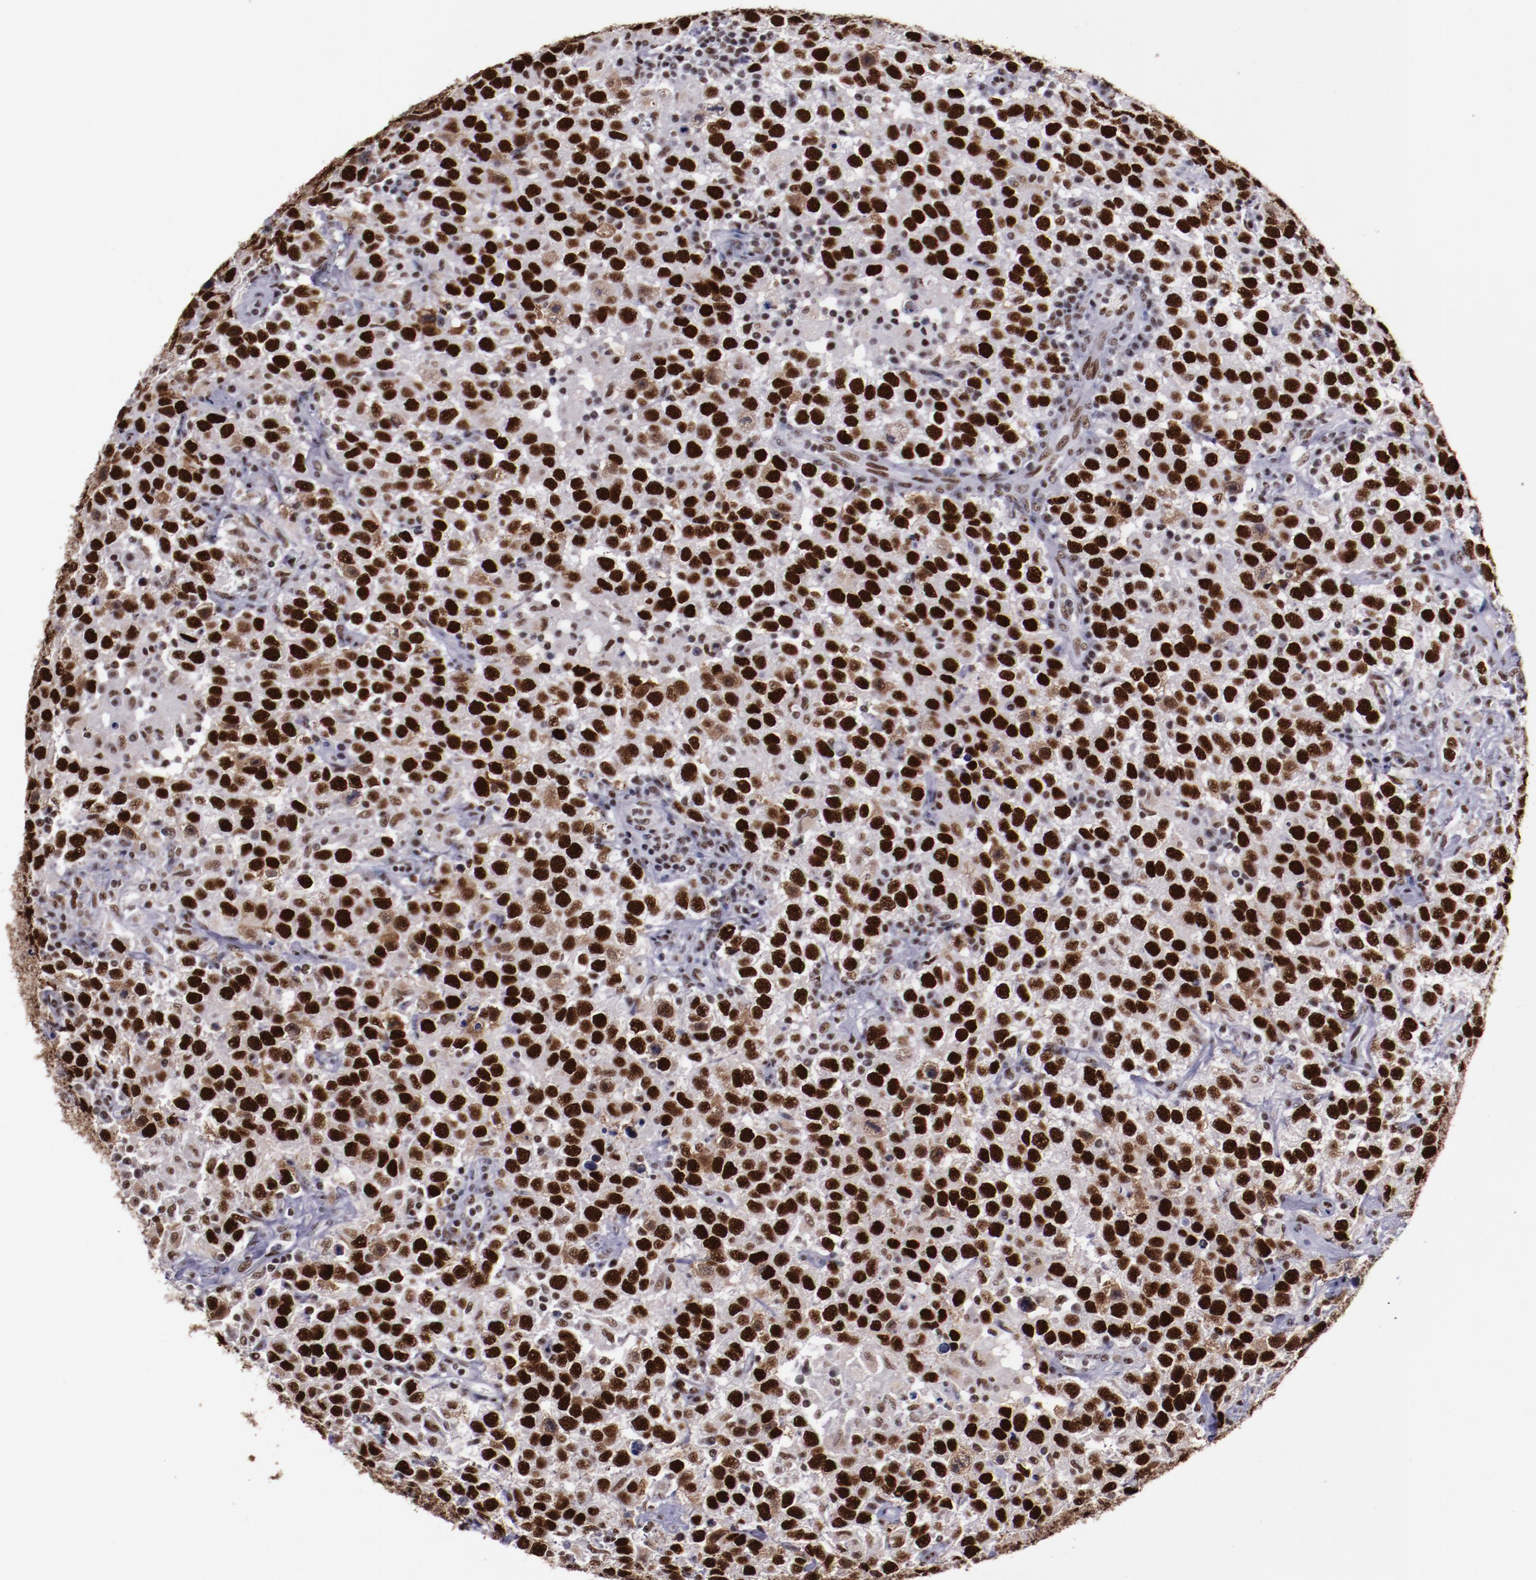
{"staining": {"intensity": "strong", "quantity": ">75%", "location": "nuclear"}, "tissue": "testis cancer", "cell_type": "Tumor cells", "image_type": "cancer", "snomed": [{"axis": "morphology", "description": "Seminoma, NOS"}, {"axis": "topography", "description": "Testis"}], "caption": "Brown immunohistochemical staining in human testis seminoma reveals strong nuclear staining in about >75% of tumor cells.", "gene": "PPP4R3A", "patient": {"sex": "male", "age": 41}}